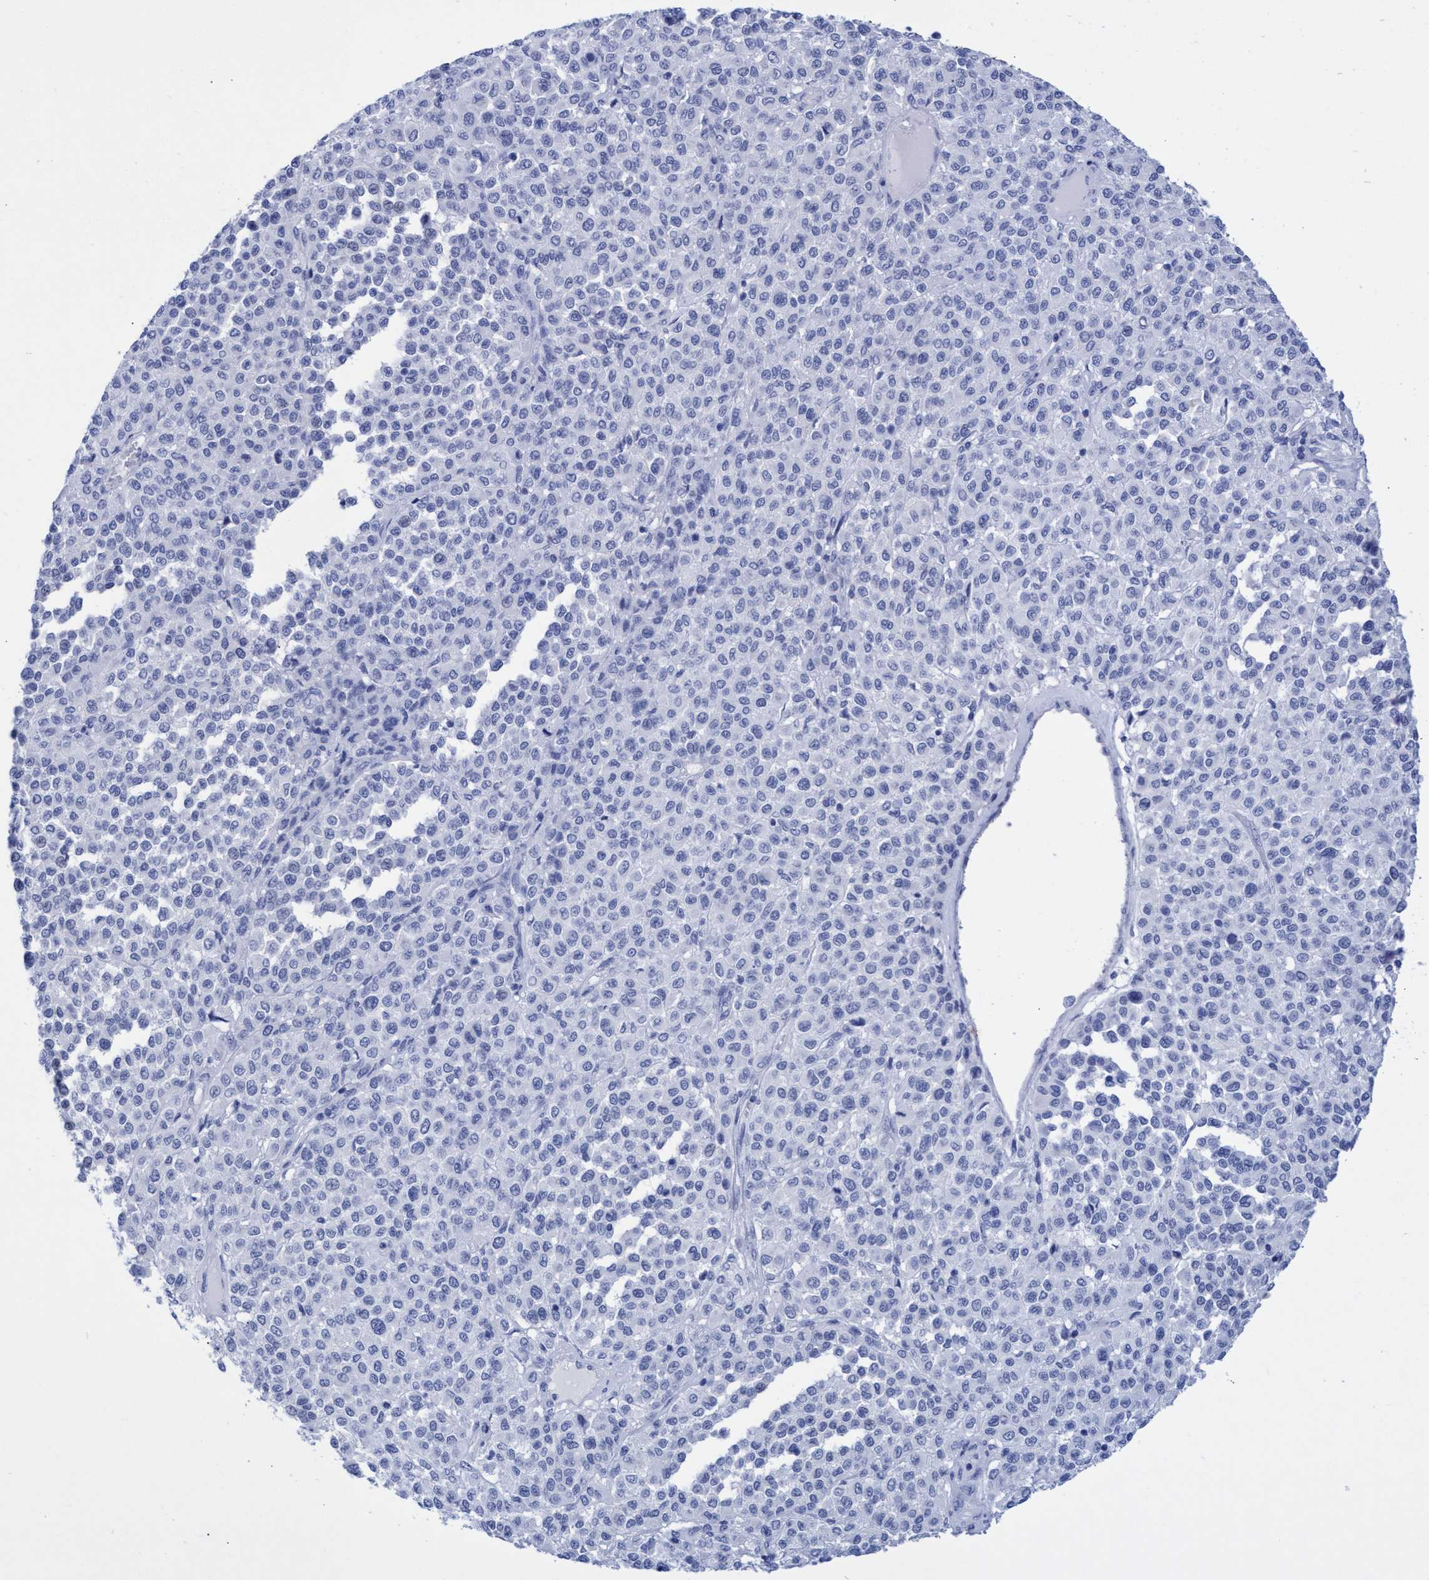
{"staining": {"intensity": "negative", "quantity": "none", "location": "none"}, "tissue": "melanoma", "cell_type": "Tumor cells", "image_type": "cancer", "snomed": [{"axis": "morphology", "description": "Malignant melanoma, Metastatic site"}, {"axis": "topography", "description": "Pancreas"}], "caption": "Tumor cells show no significant protein expression in malignant melanoma (metastatic site).", "gene": "INSL6", "patient": {"sex": "female", "age": 30}}